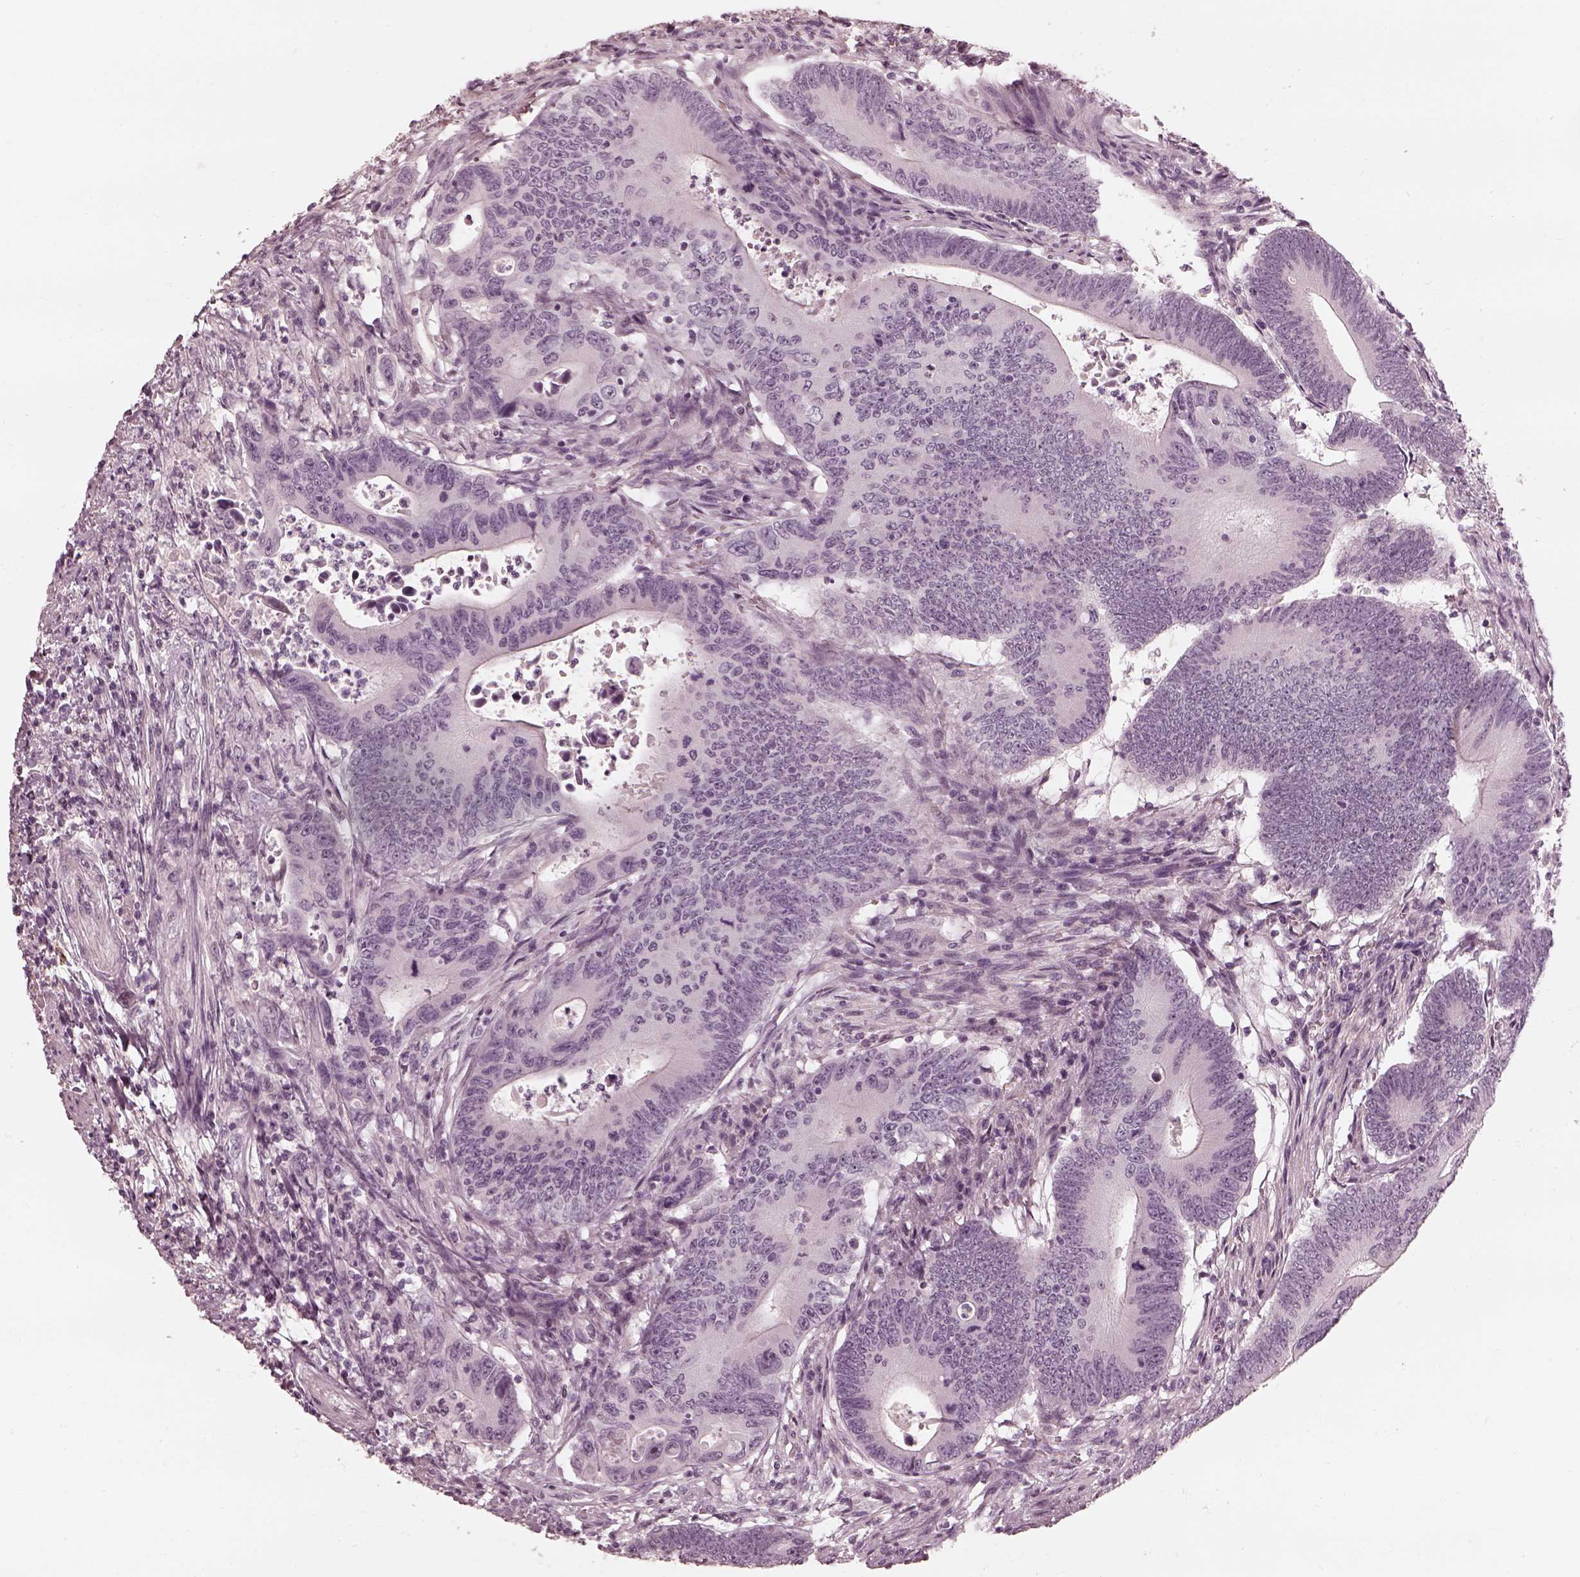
{"staining": {"intensity": "negative", "quantity": "none", "location": "none"}, "tissue": "colorectal cancer", "cell_type": "Tumor cells", "image_type": "cancer", "snomed": [{"axis": "morphology", "description": "Adenocarcinoma, NOS"}, {"axis": "topography", "description": "Colon"}], "caption": "This micrograph is of adenocarcinoma (colorectal) stained with immunohistochemistry (IHC) to label a protein in brown with the nuclei are counter-stained blue. There is no expression in tumor cells.", "gene": "ADRB3", "patient": {"sex": "female", "age": 90}}